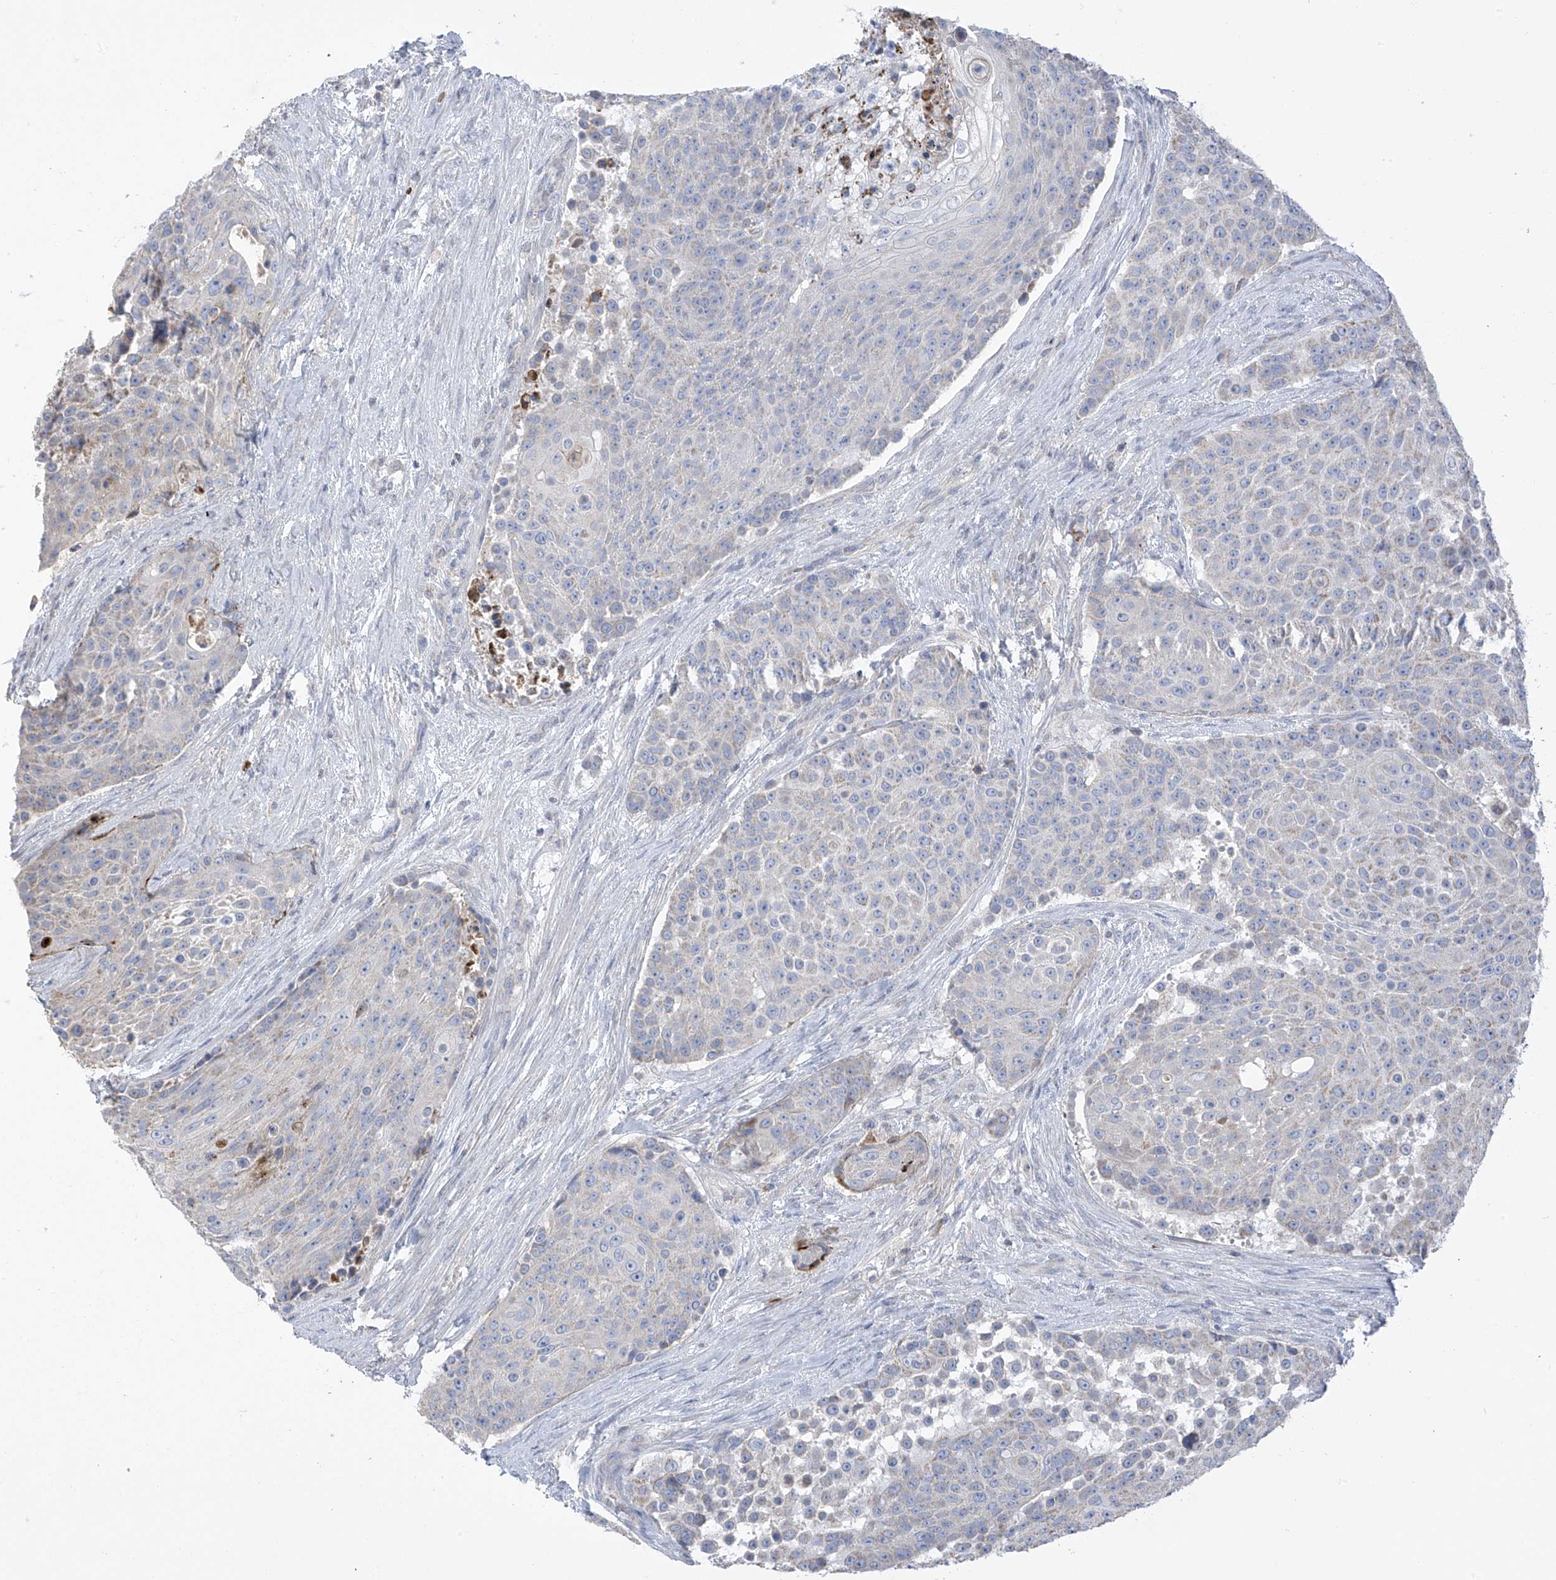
{"staining": {"intensity": "negative", "quantity": "none", "location": "none"}, "tissue": "urothelial cancer", "cell_type": "Tumor cells", "image_type": "cancer", "snomed": [{"axis": "morphology", "description": "Urothelial carcinoma, High grade"}, {"axis": "topography", "description": "Urinary bladder"}], "caption": "Human urothelial cancer stained for a protein using immunohistochemistry demonstrates no staining in tumor cells.", "gene": "SLCO4A1", "patient": {"sex": "female", "age": 63}}